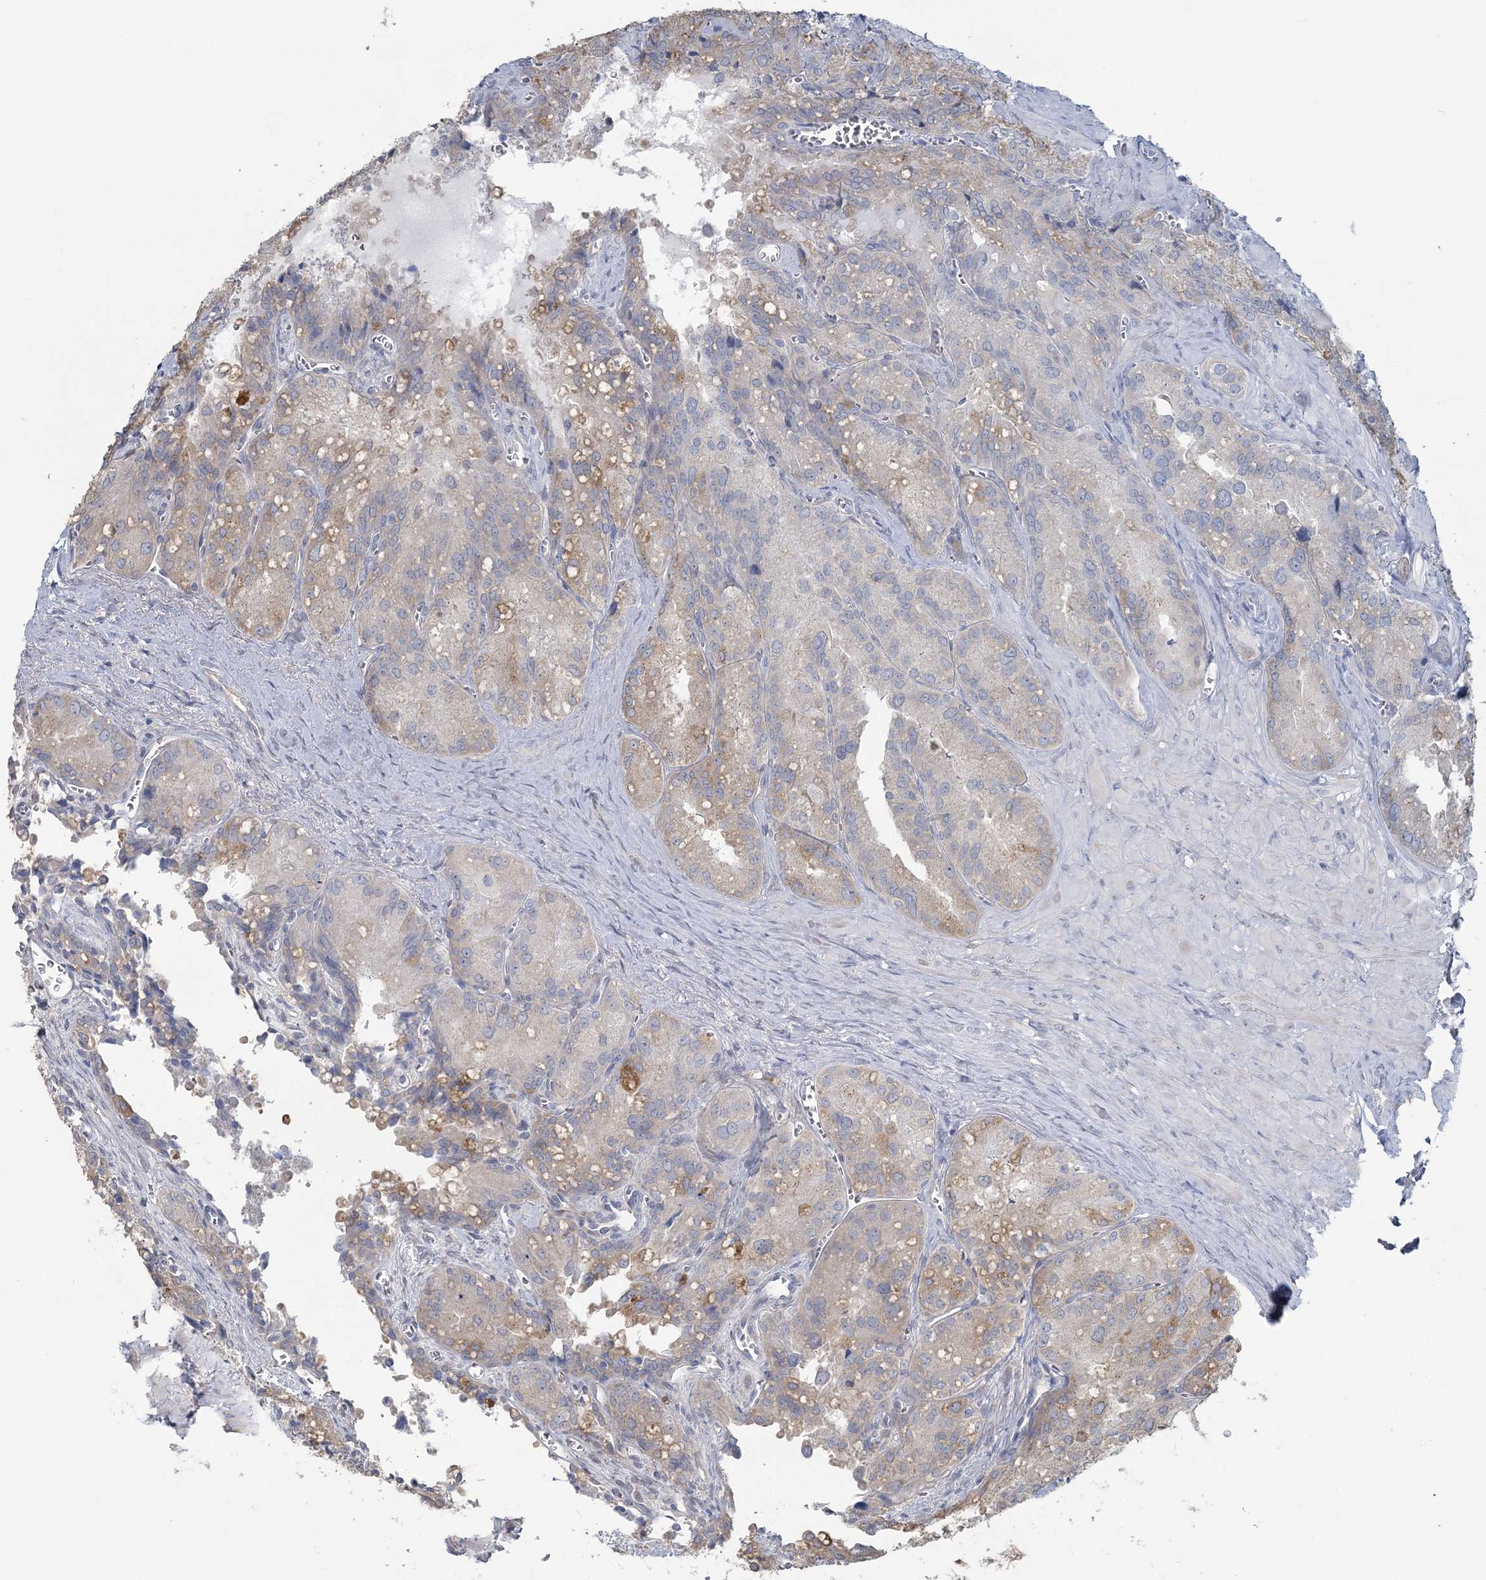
{"staining": {"intensity": "weak", "quantity": "<25%", "location": "cytoplasmic/membranous"}, "tissue": "seminal vesicle", "cell_type": "Glandular cells", "image_type": "normal", "snomed": [{"axis": "morphology", "description": "Normal tissue, NOS"}, {"axis": "topography", "description": "Seminal veicle"}], "caption": "A high-resolution micrograph shows IHC staining of benign seminal vesicle, which shows no significant staining in glandular cells. The staining is performed using DAB brown chromogen with nuclei counter-stained in using hematoxylin.", "gene": "CMBL", "patient": {"sex": "male", "age": 62}}